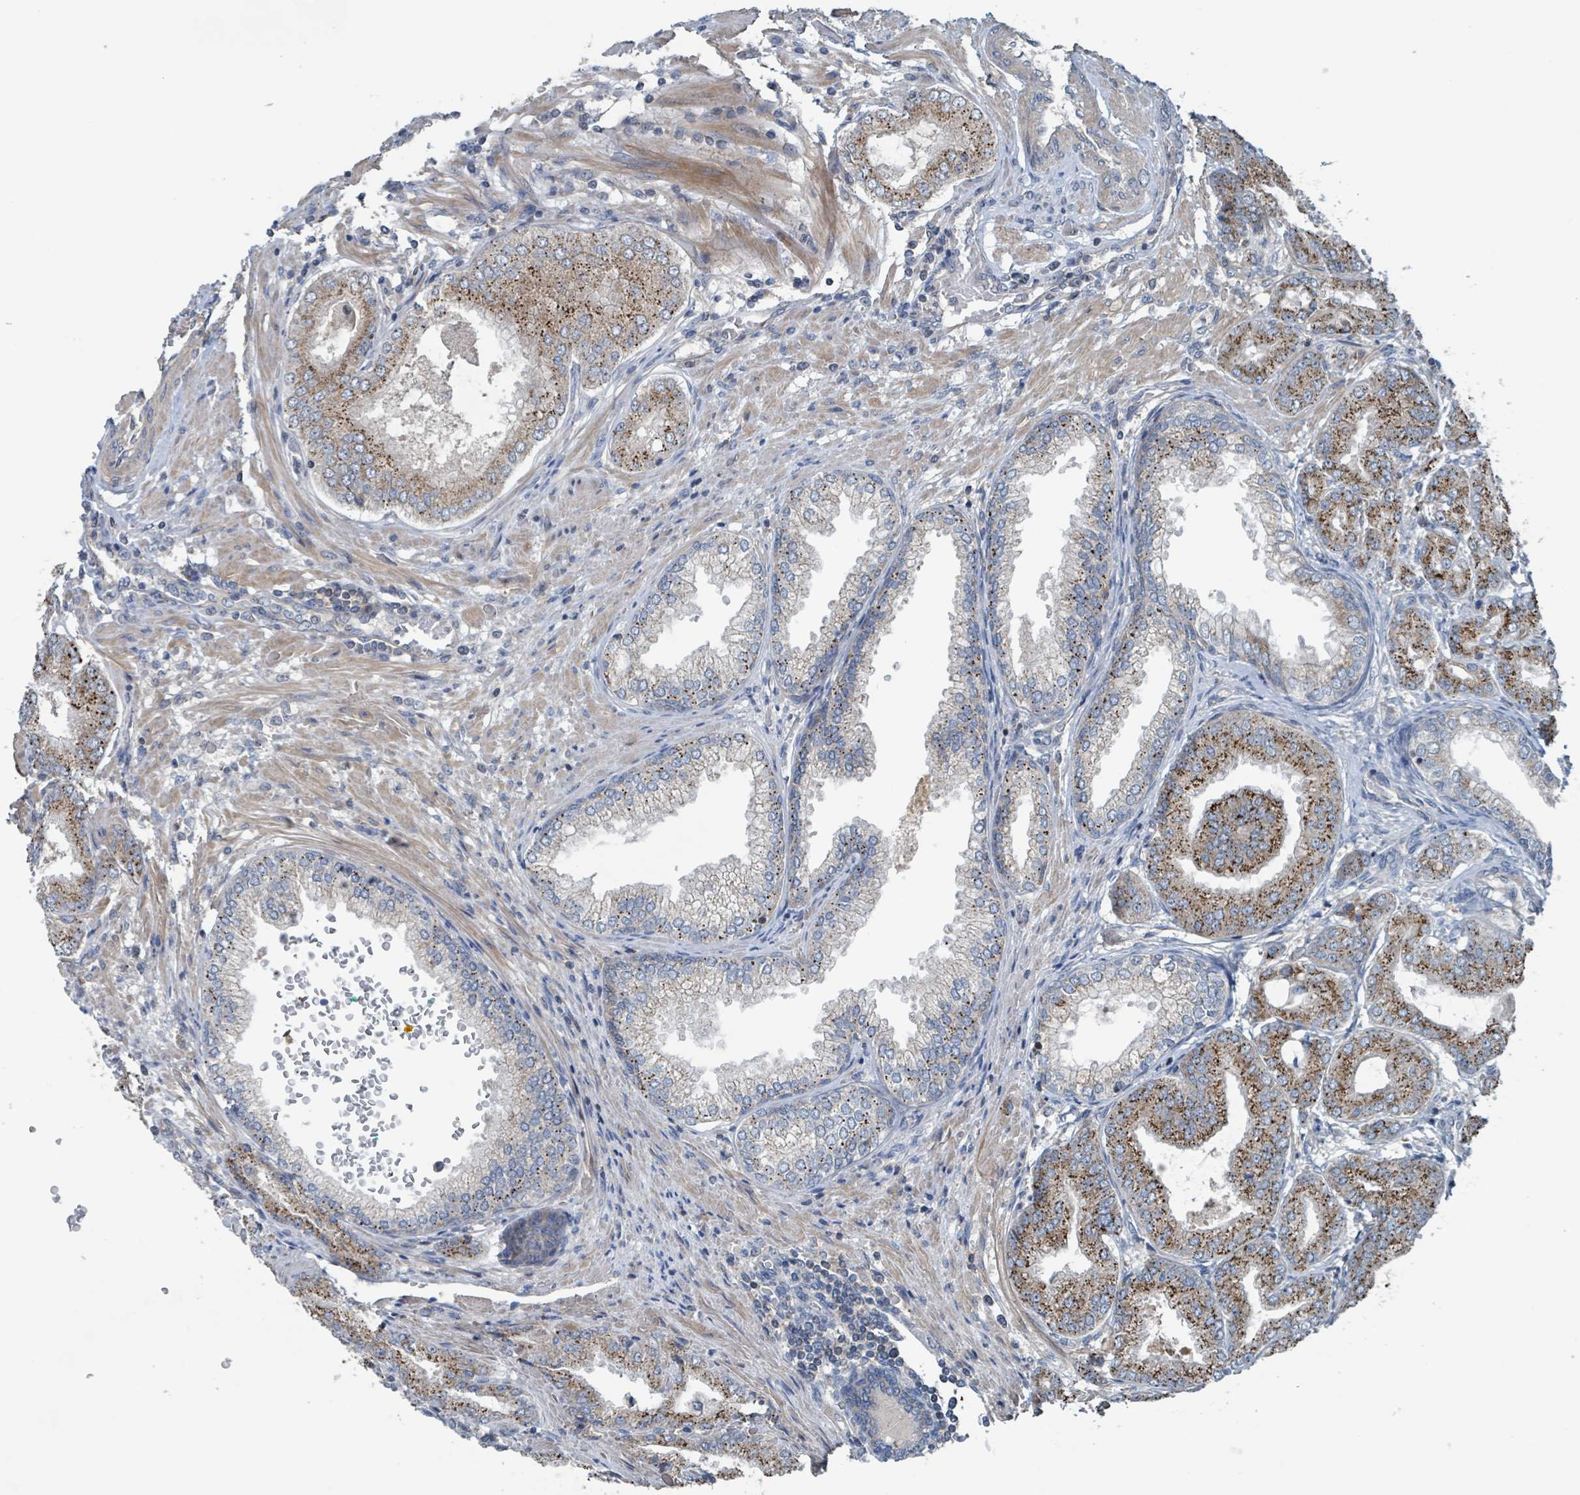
{"staining": {"intensity": "strong", "quantity": ">75%", "location": "cytoplasmic/membranous"}, "tissue": "prostate cancer", "cell_type": "Tumor cells", "image_type": "cancer", "snomed": [{"axis": "morphology", "description": "Adenocarcinoma, High grade"}, {"axis": "topography", "description": "Prostate"}], "caption": "IHC of prostate cancer demonstrates high levels of strong cytoplasmic/membranous expression in about >75% of tumor cells. (DAB IHC with brightfield microscopy, high magnification).", "gene": "ACBD4", "patient": {"sex": "male", "age": 71}}